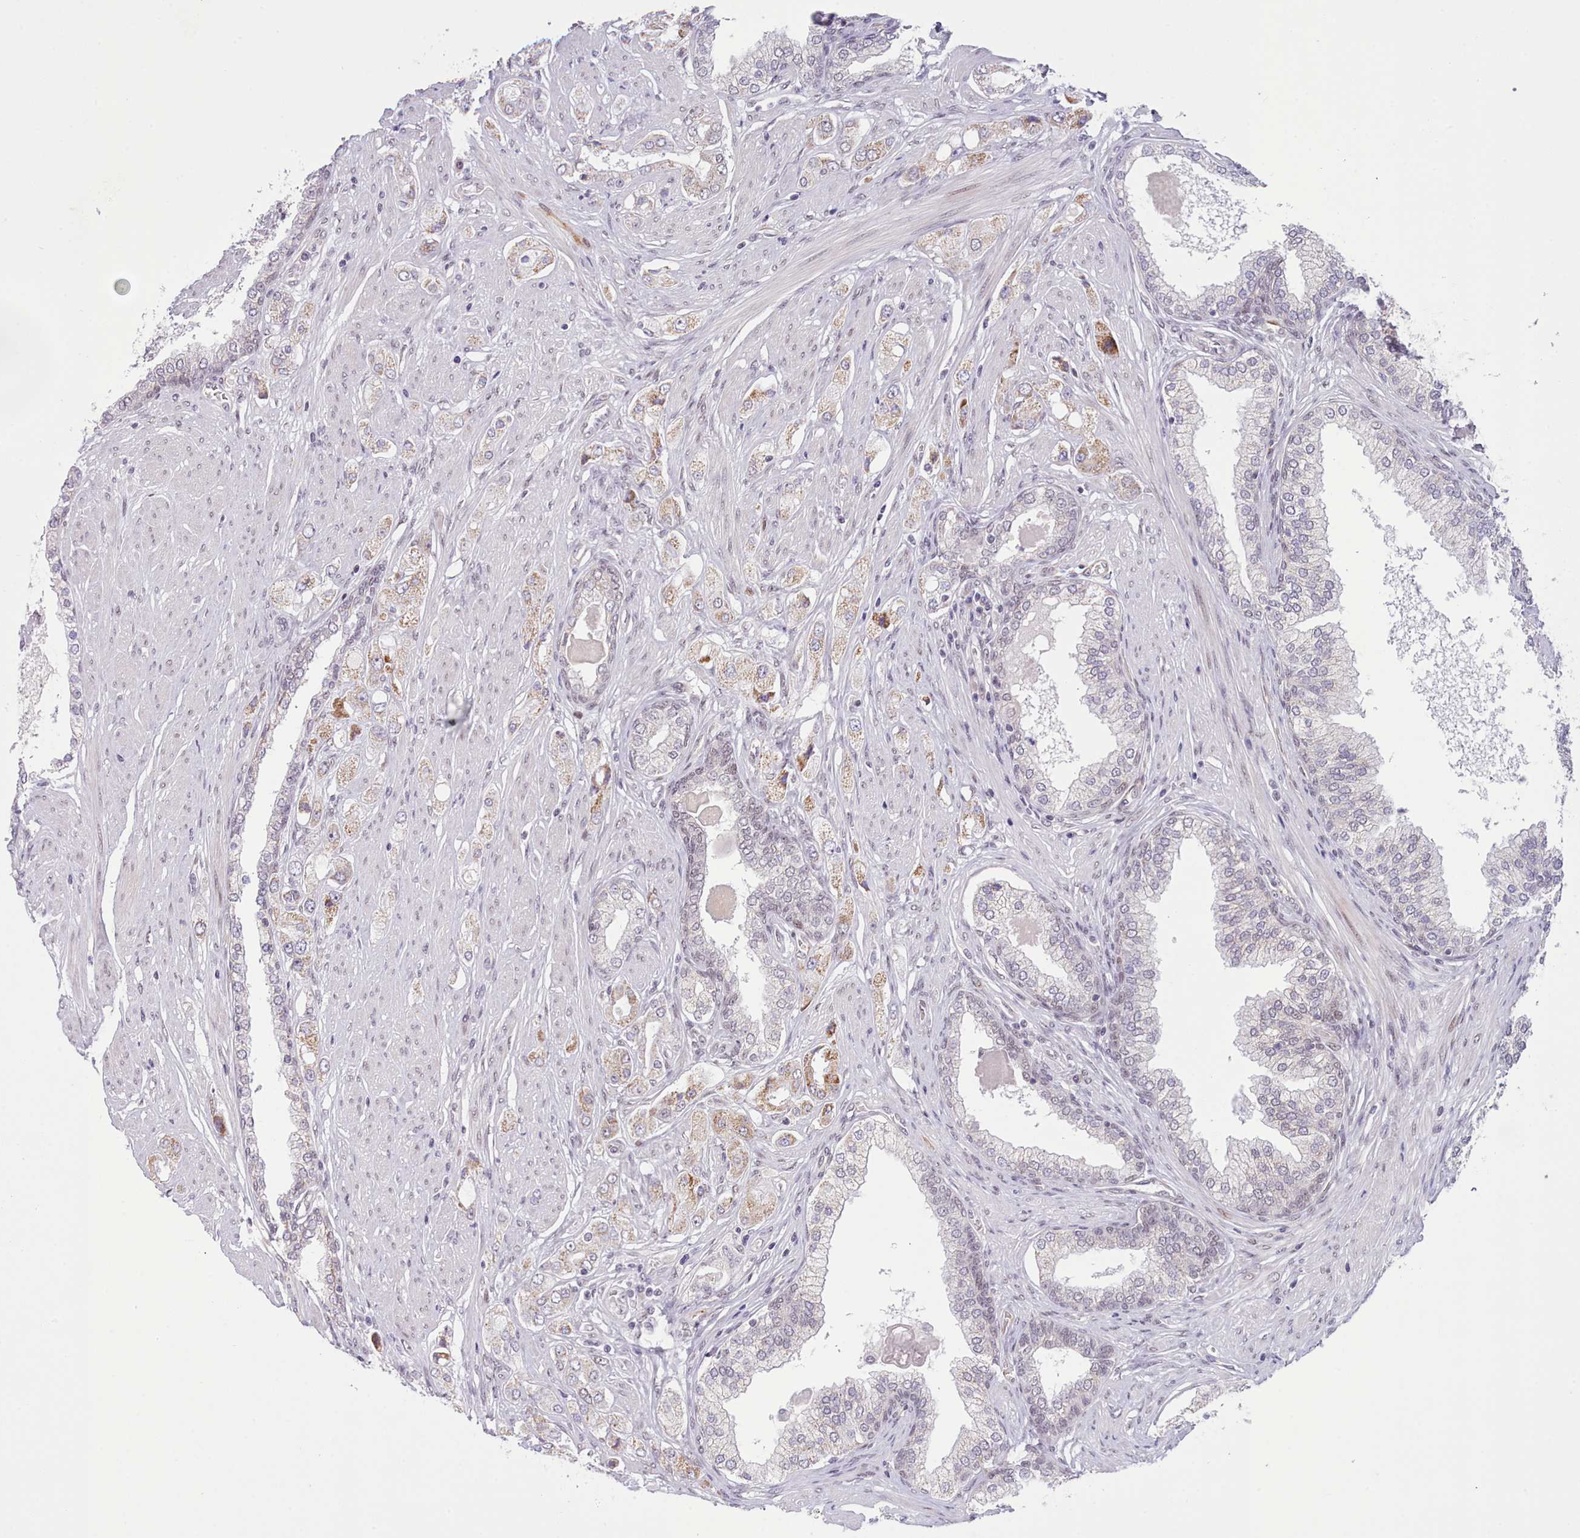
{"staining": {"intensity": "weak", "quantity": ">75%", "location": "cytoplasmic/membranous"}, "tissue": "prostate cancer", "cell_type": "Tumor cells", "image_type": "cancer", "snomed": [{"axis": "morphology", "description": "Adenocarcinoma, High grade"}, {"axis": "topography", "description": "Prostate"}], "caption": "Protein staining by immunohistochemistry exhibits weak cytoplasmic/membranous staining in approximately >75% of tumor cells in prostate adenocarcinoma (high-grade).", "gene": "RFX1", "patient": {"sex": "male", "age": 68}}